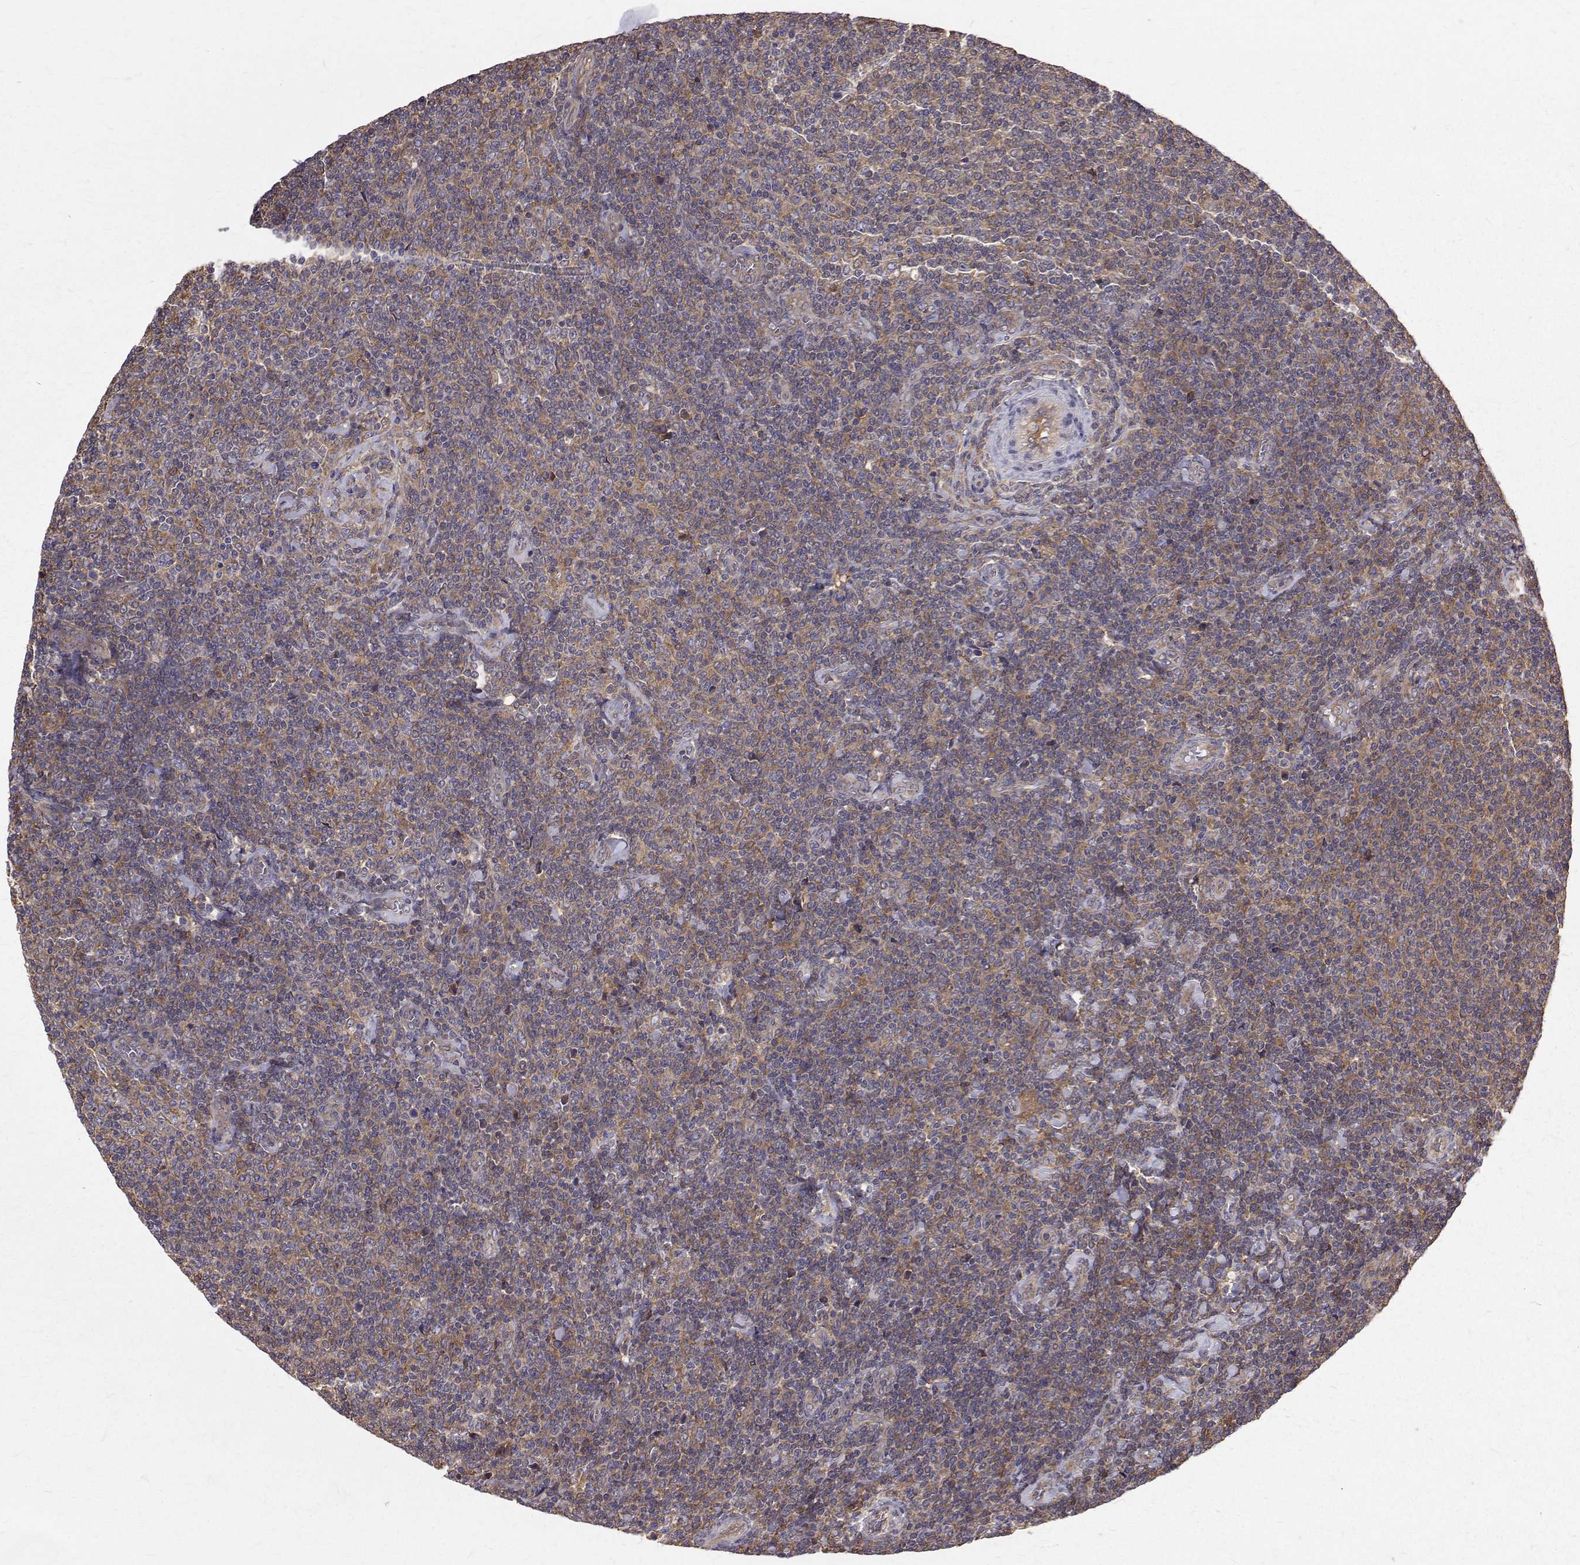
{"staining": {"intensity": "weak", "quantity": "<25%", "location": "cytoplasmic/membranous"}, "tissue": "lymphoma", "cell_type": "Tumor cells", "image_type": "cancer", "snomed": [{"axis": "morphology", "description": "Malignant lymphoma, non-Hodgkin's type, Low grade"}, {"axis": "topography", "description": "Lymph node"}], "caption": "IHC of lymphoma exhibits no positivity in tumor cells.", "gene": "FARSB", "patient": {"sex": "male", "age": 52}}